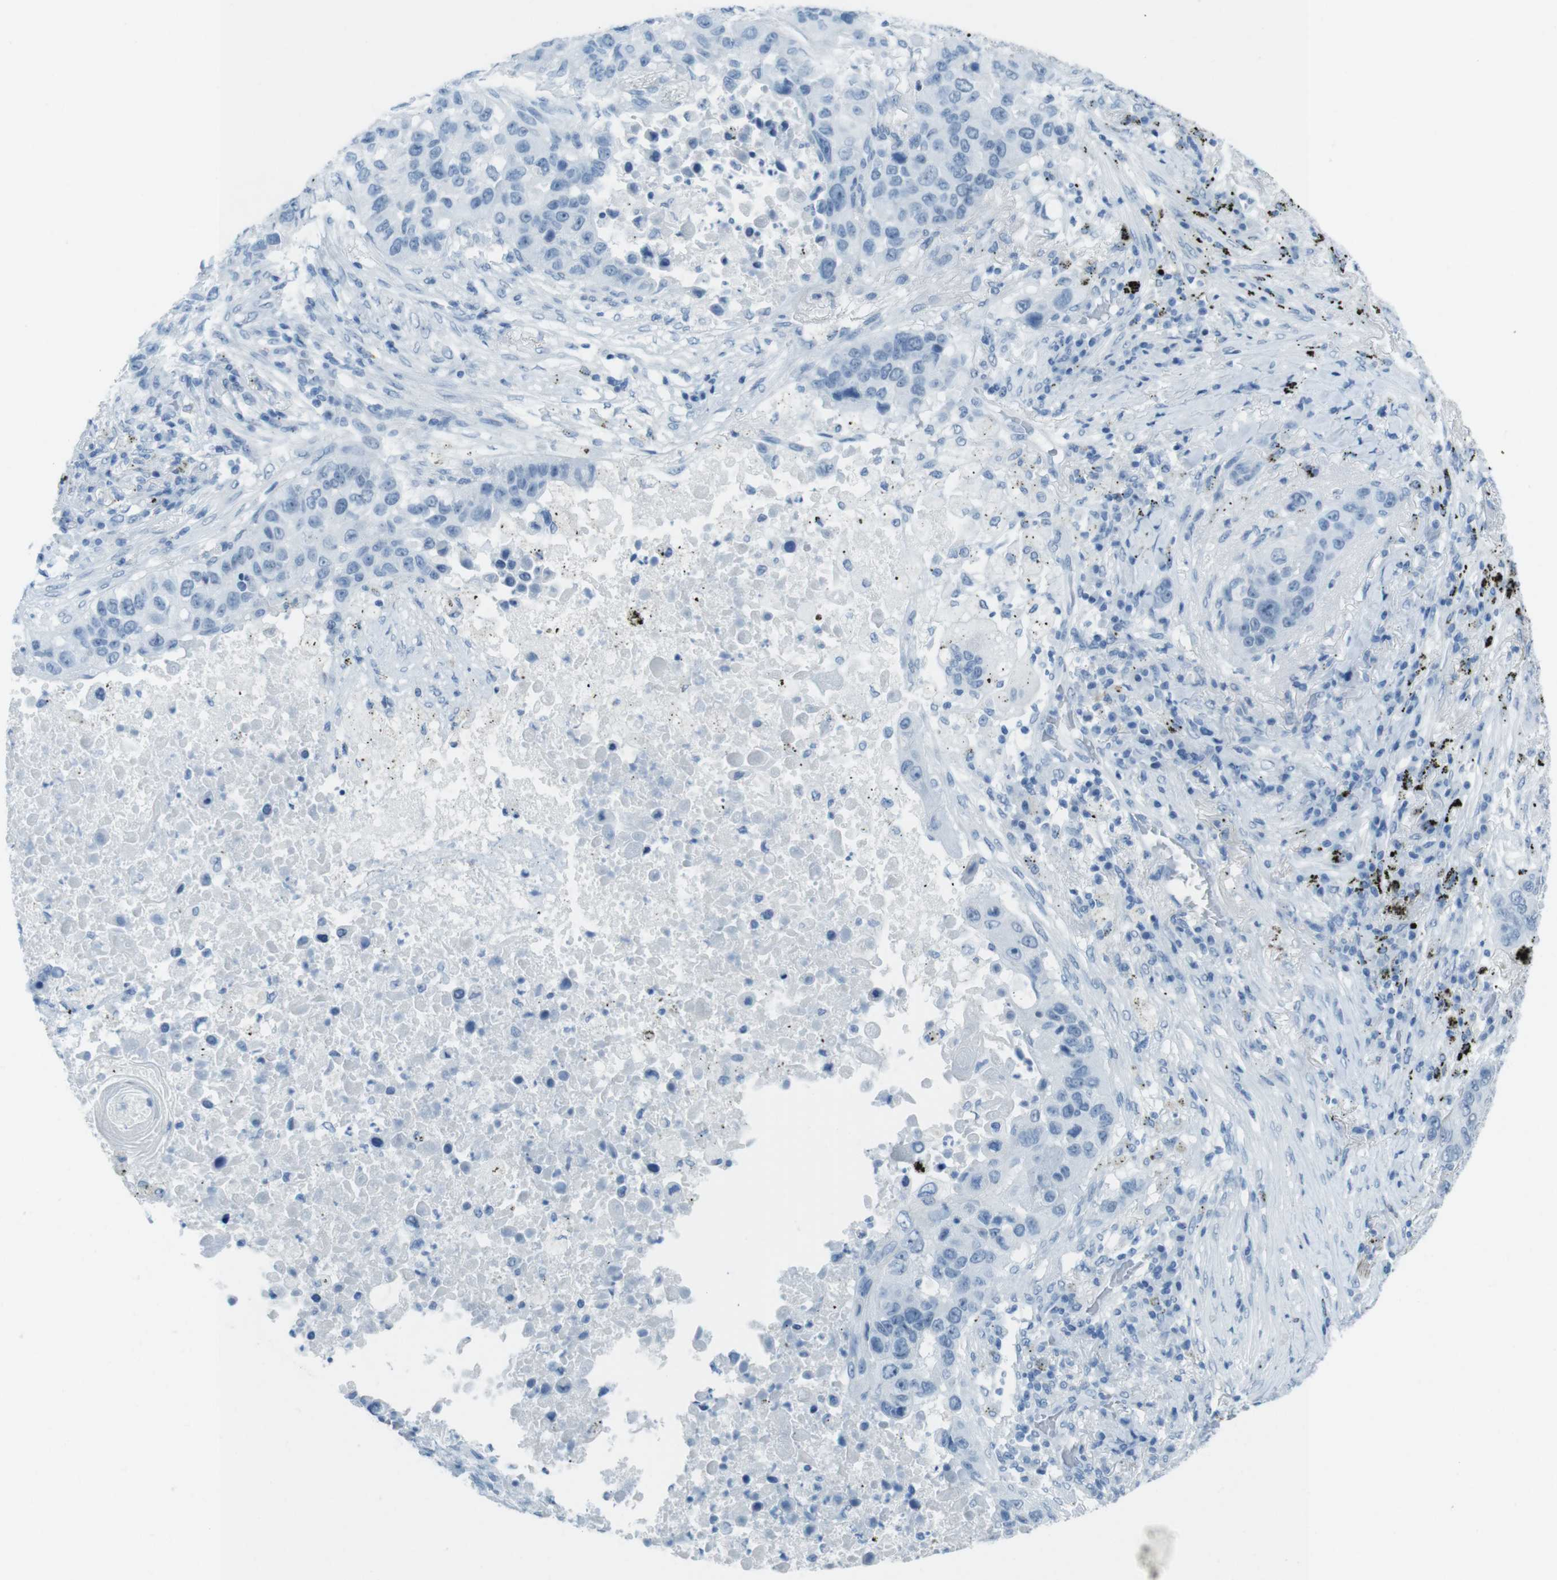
{"staining": {"intensity": "negative", "quantity": "none", "location": "none"}, "tissue": "lung cancer", "cell_type": "Tumor cells", "image_type": "cancer", "snomed": [{"axis": "morphology", "description": "Squamous cell carcinoma, NOS"}, {"axis": "topography", "description": "Lung"}], "caption": "High power microscopy photomicrograph of an immunohistochemistry (IHC) photomicrograph of squamous cell carcinoma (lung), revealing no significant positivity in tumor cells.", "gene": "TMEM207", "patient": {"sex": "male", "age": 57}}